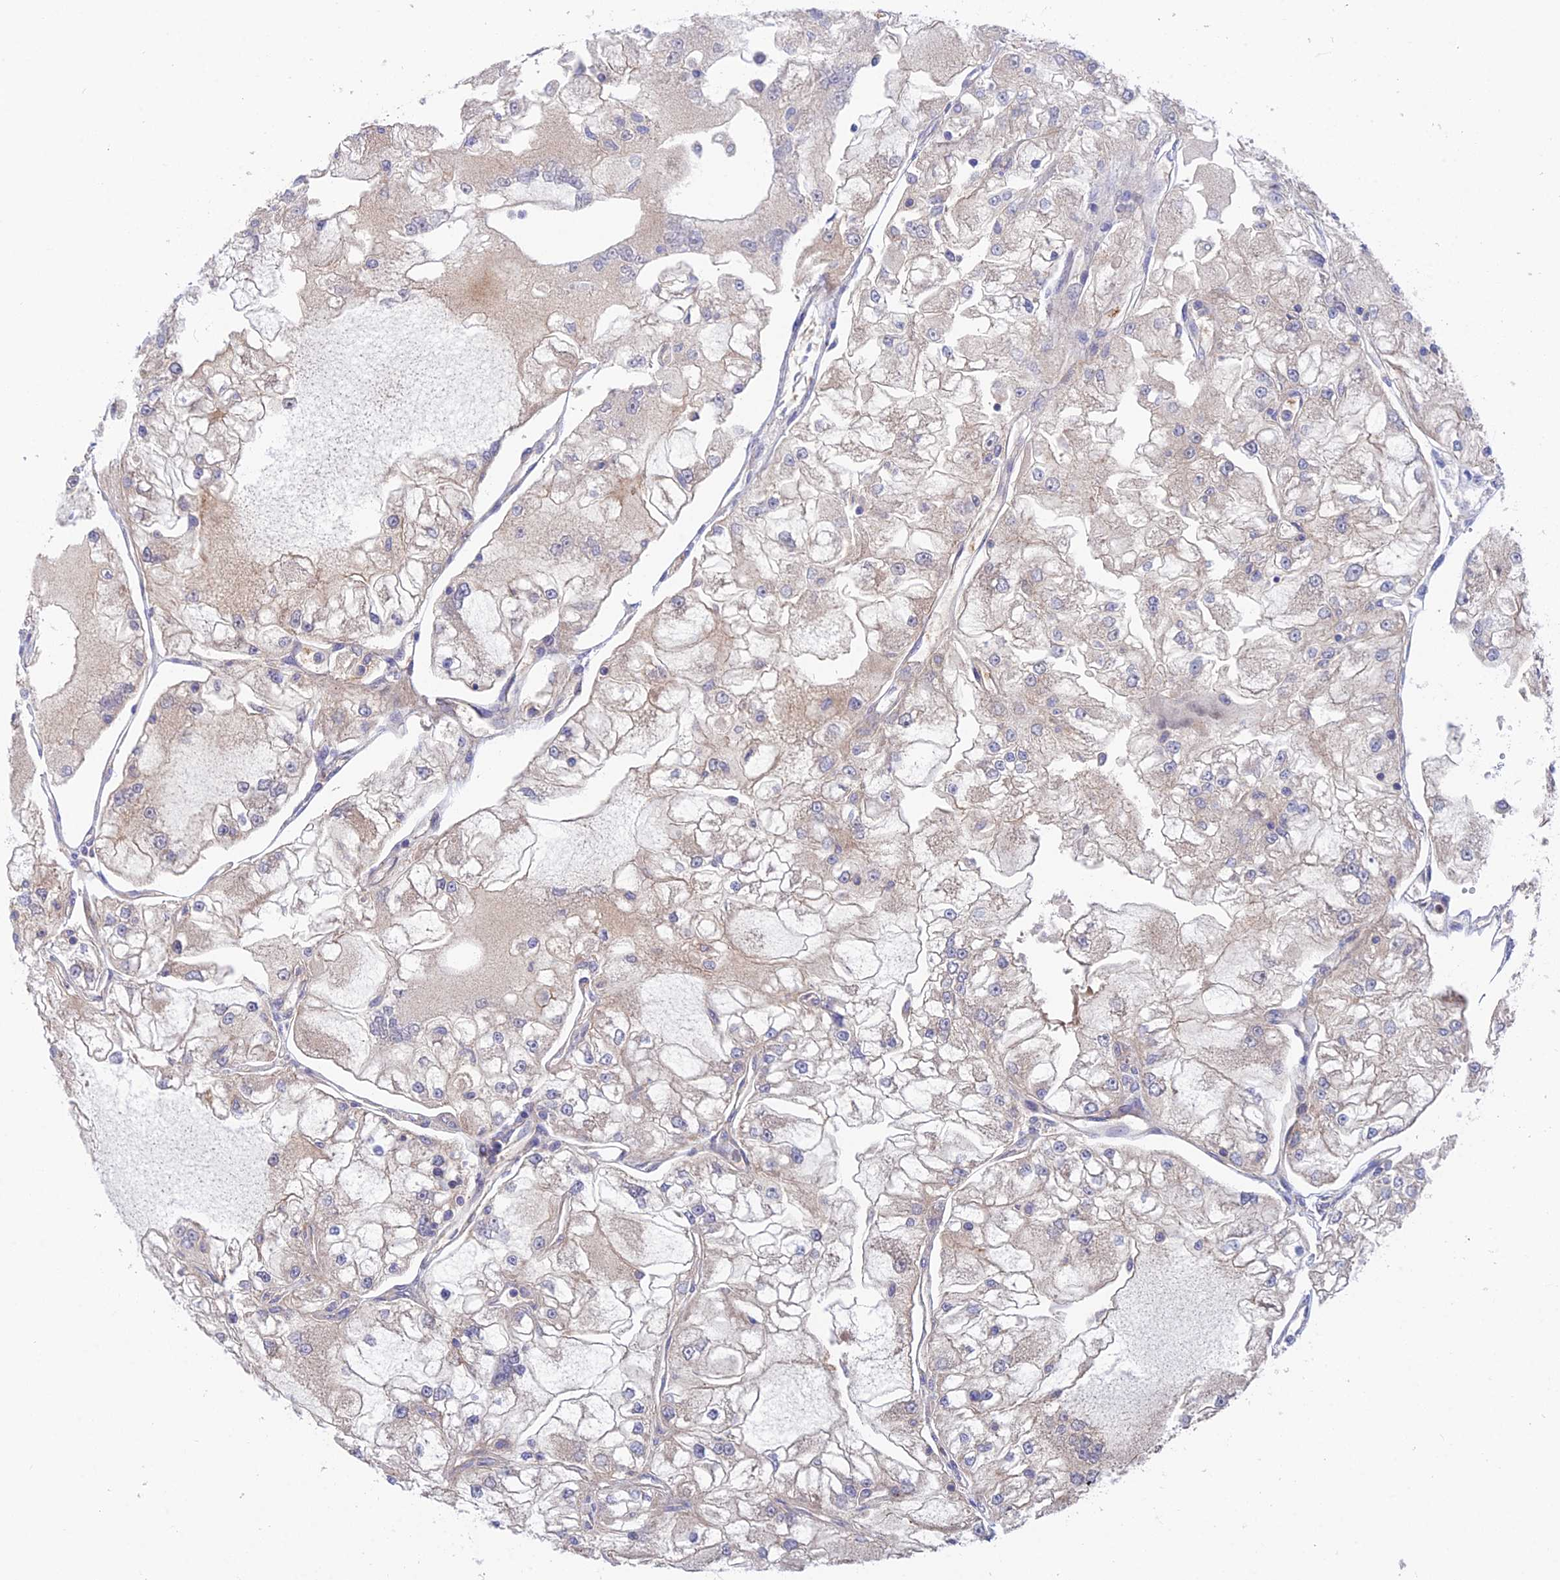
{"staining": {"intensity": "negative", "quantity": "none", "location": "none"}, "tissue": "renal cancer", "cell_type": "Tumor cells", "image_type": "cancer", "snomed": [{"axis": "morphology", "description": "Adenocarcinoma, NOS"}, {"axis": "topography", "description": "Kidney"}], "caption": "IHC histopathology image of human adenocarcinoma (renal) stained for a protein (brown), which shows no expression in tumor cells.", "gene": "UROS", "patient": {"sex": "female", "age": 72}}